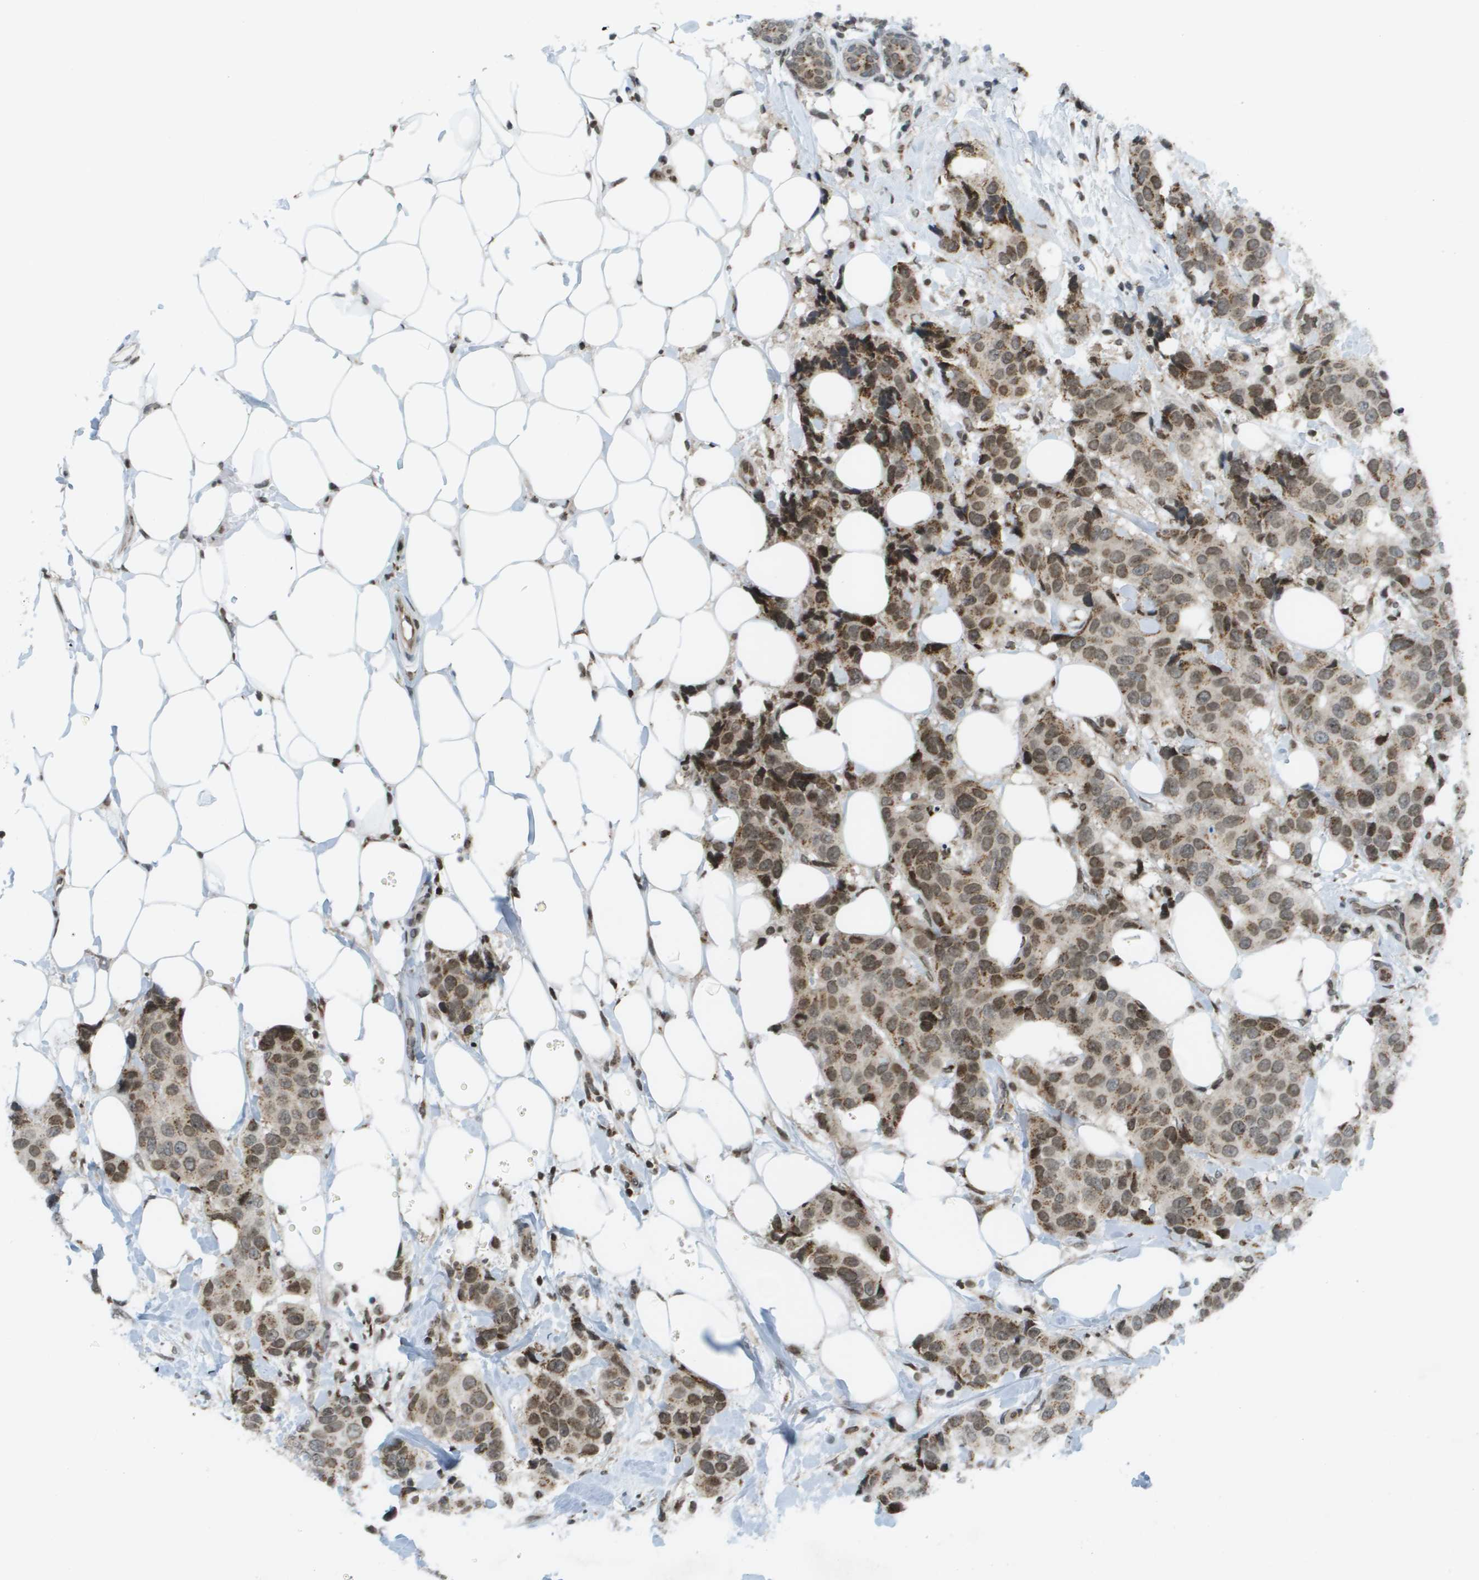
{"staining": {"intensity": "moderate", "quantity": ">75%", "location": "cytoplasmic/membranous,nuclear"}, "tissue": "breast cancer", "cell_type": "Tumor cells", "image_type": "cancer", "snomed": [{"axis": "morphology", "description": "Normal tissue, NOS"}, {"axis": "morphology", "description": "Duct carcinoma"}, {"axis": "topography", "description": "Breast"}], "caption": "About >75% of tumor cells in human breast cancer display moderate cytoplasmic/membranous and nuclear protein staining as visualized by brown immunohistochemical staining.", "gene": "EVC", "patient": {"sex": "female", "age": 39}}